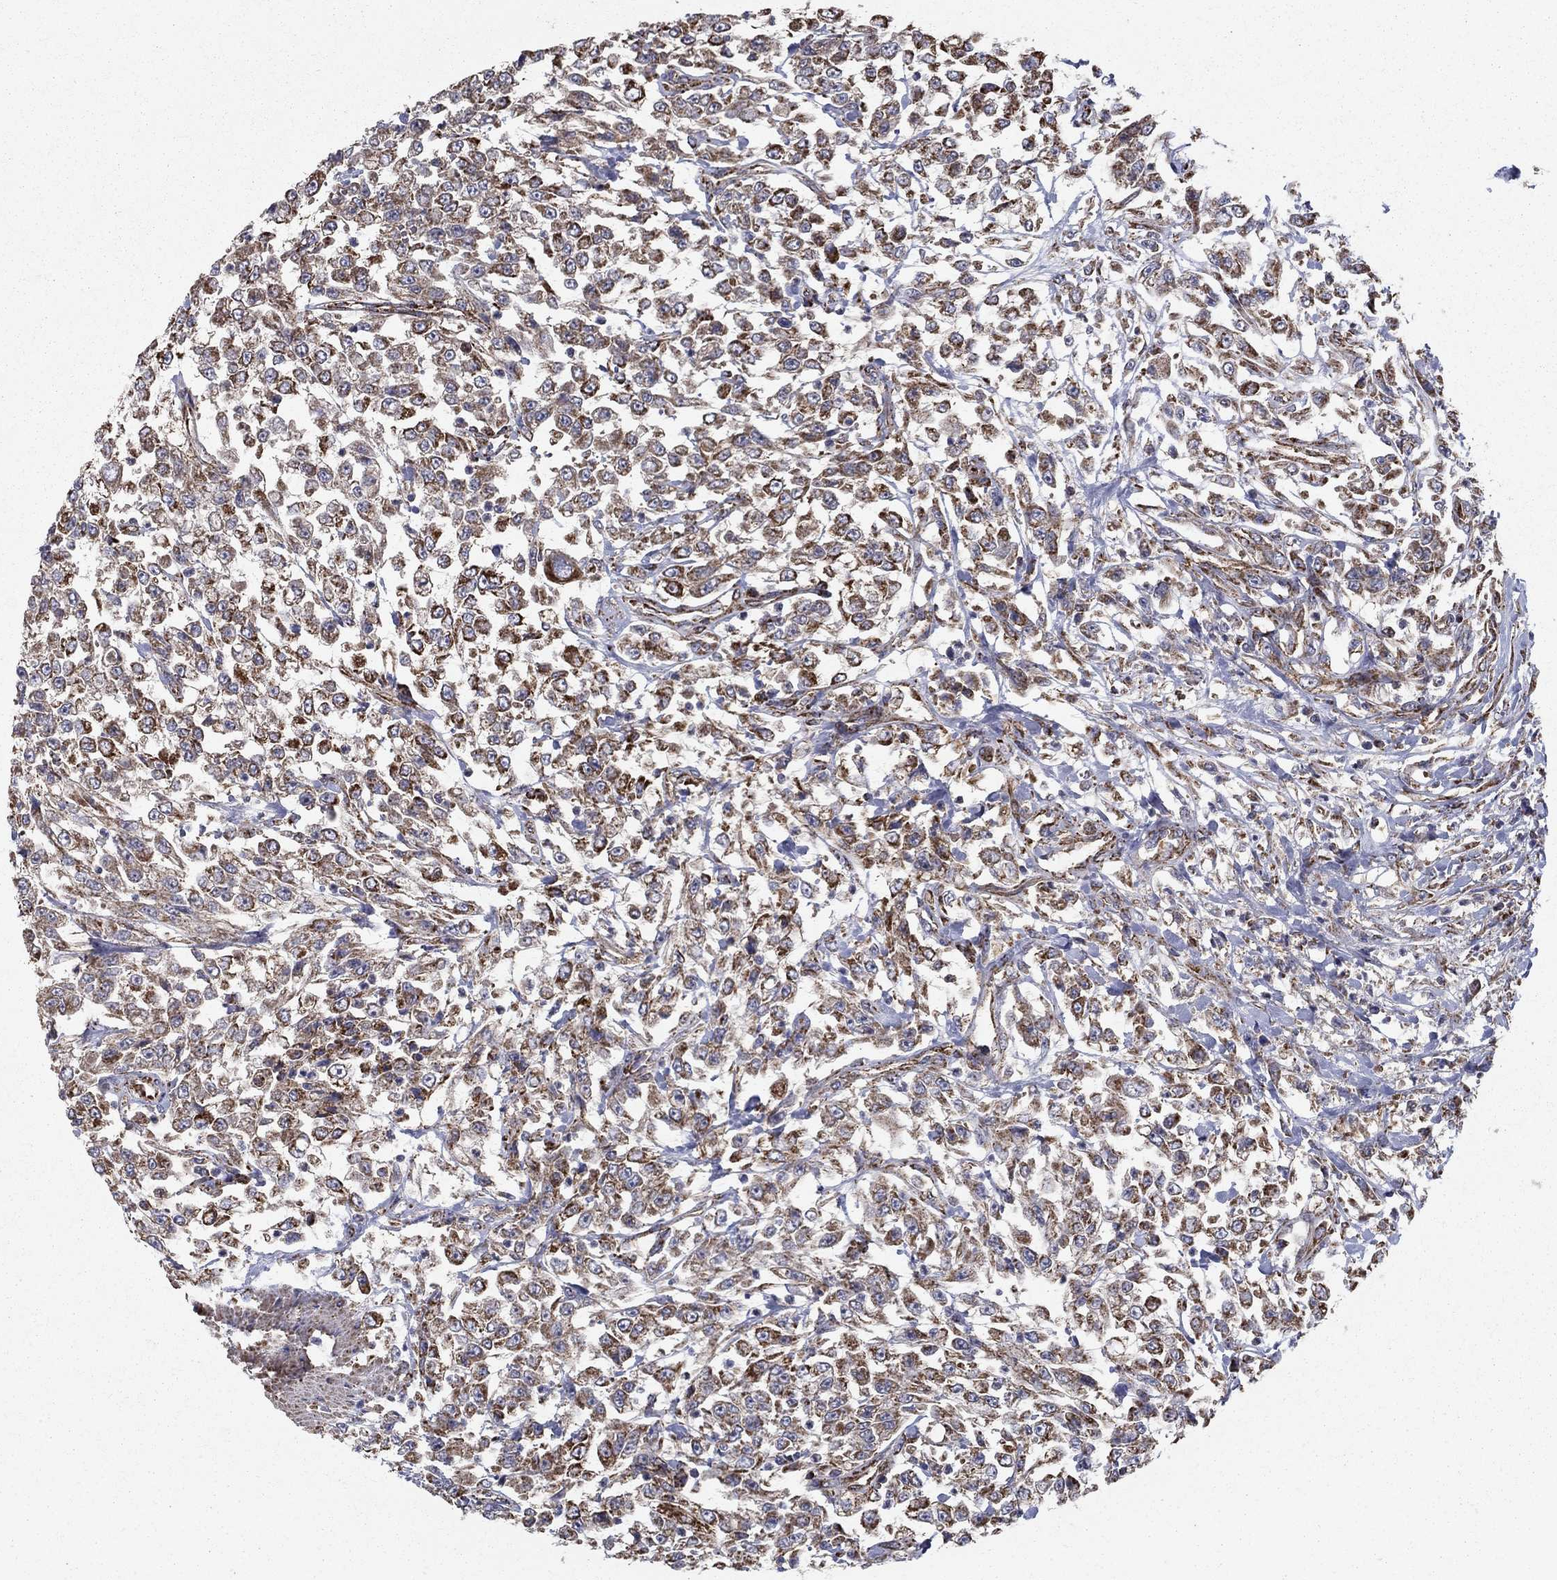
{"staining": {"intensity": "strong", "quantity": "25%-75%", "location": "cytoplasmic/membranous"}, "tissue": "urothelial cancer", "cell_type": "Tumor cells", "image_type": "cancer", "snomed": [{"axis": "morphology", "description": "Urothelial carcinoma, High grade"}, {"axis": "topography", "description": "Urinary bladder"}], "caption": "Urothelial cancer stained with a protein marker displays strong staining in tumor cells.", "gene": "NDUFS8", "patient": {"sex": "male", "age": 46}}